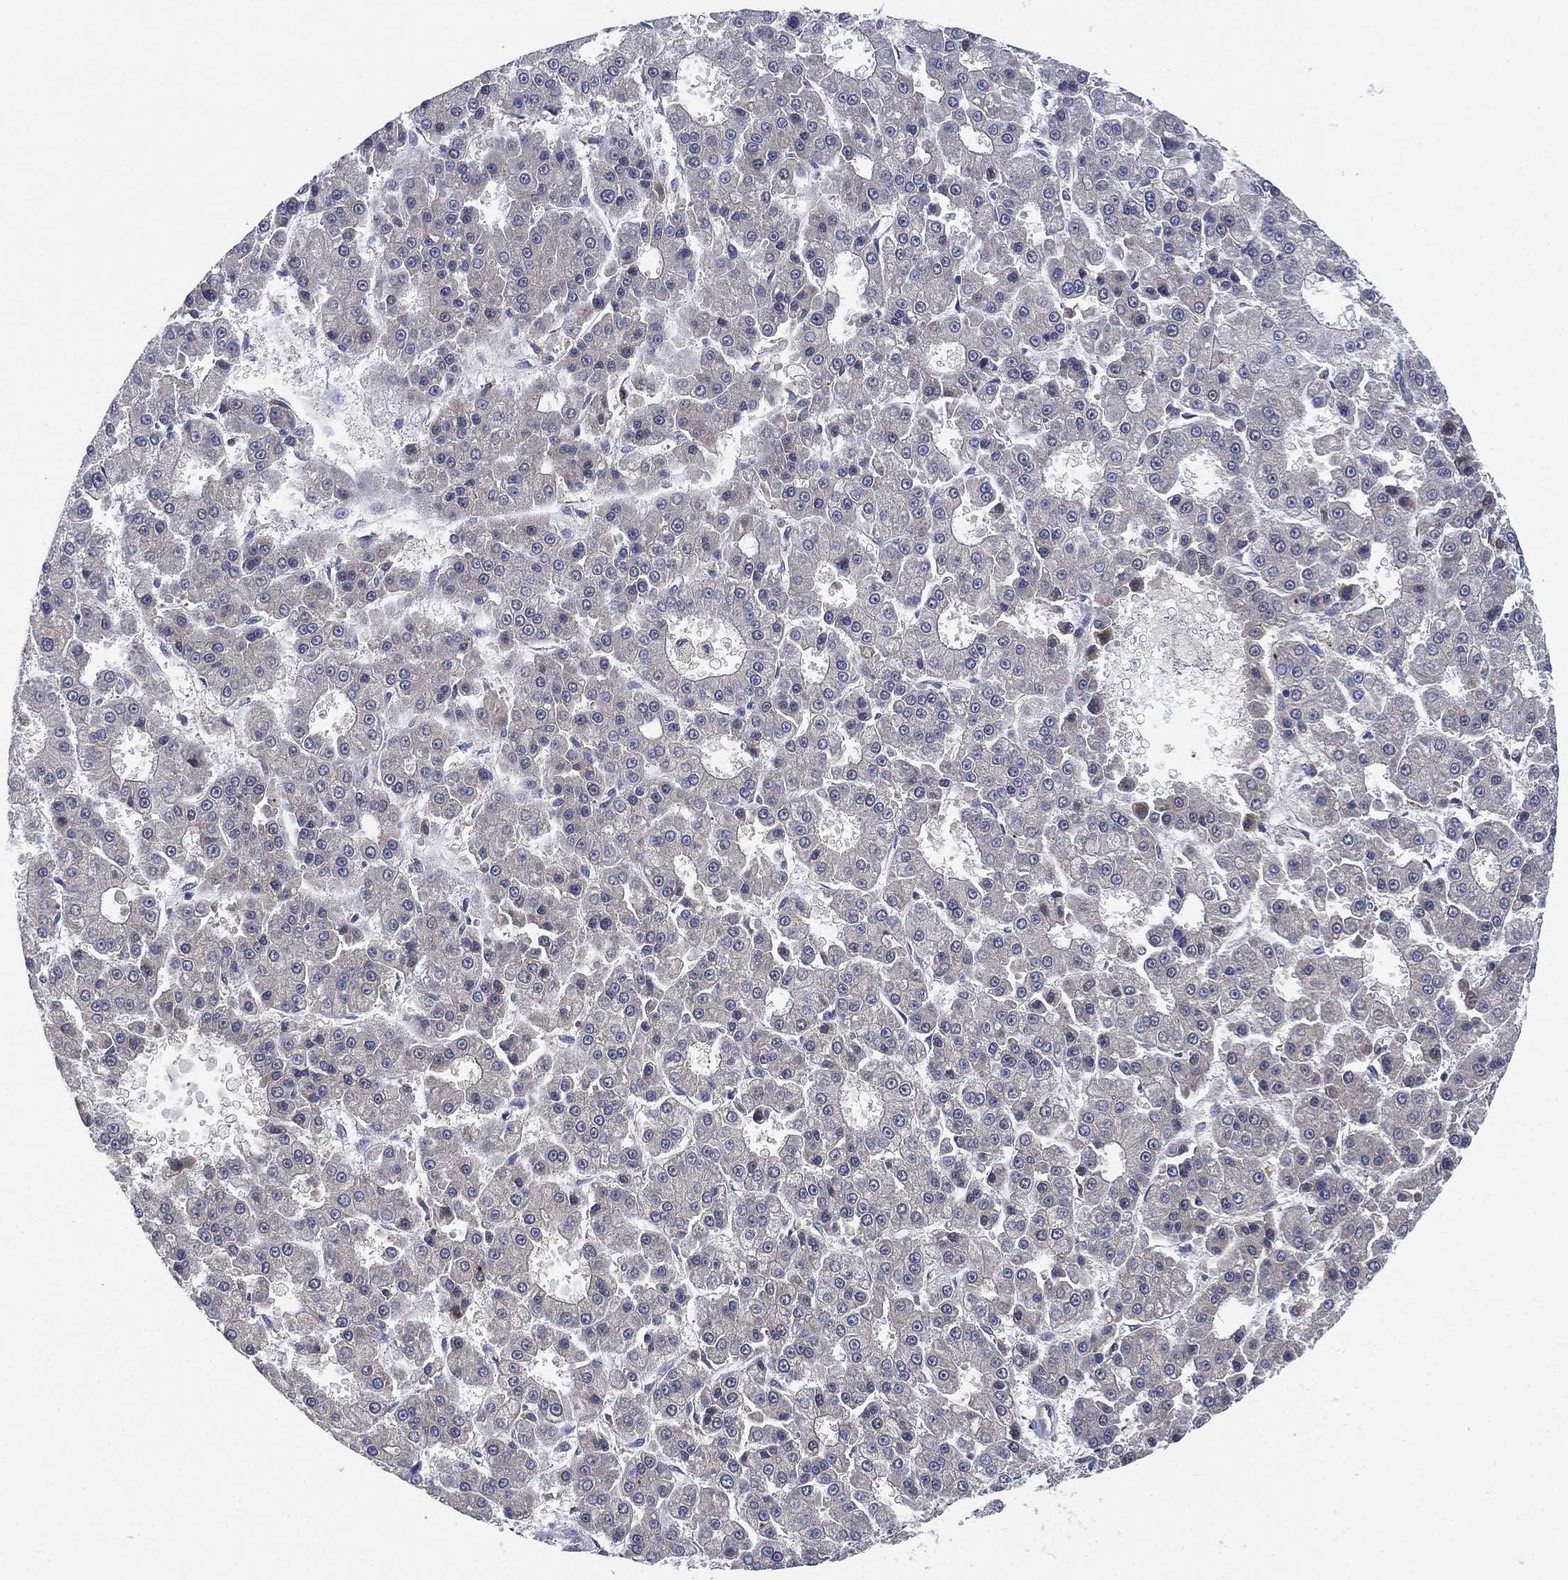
{"staining": {"intensity": "negative", "quantity": "none", "location": "none"}, "tissue": "liver cancer", "cell_type": "Tumor cells", "image_type": "cancer", "snomed": [{"axis": "morphology", "description": "Carcinoma, Hepatocellular, NOS"}, {"axis": "topography", "description": "Liver"}], "caption": "Tumor cells are negative for protein expression in human liver cancer (hepatocellular carcinoma).", "gene": "FES", "patient": {"sex": "male", "age": 70}}